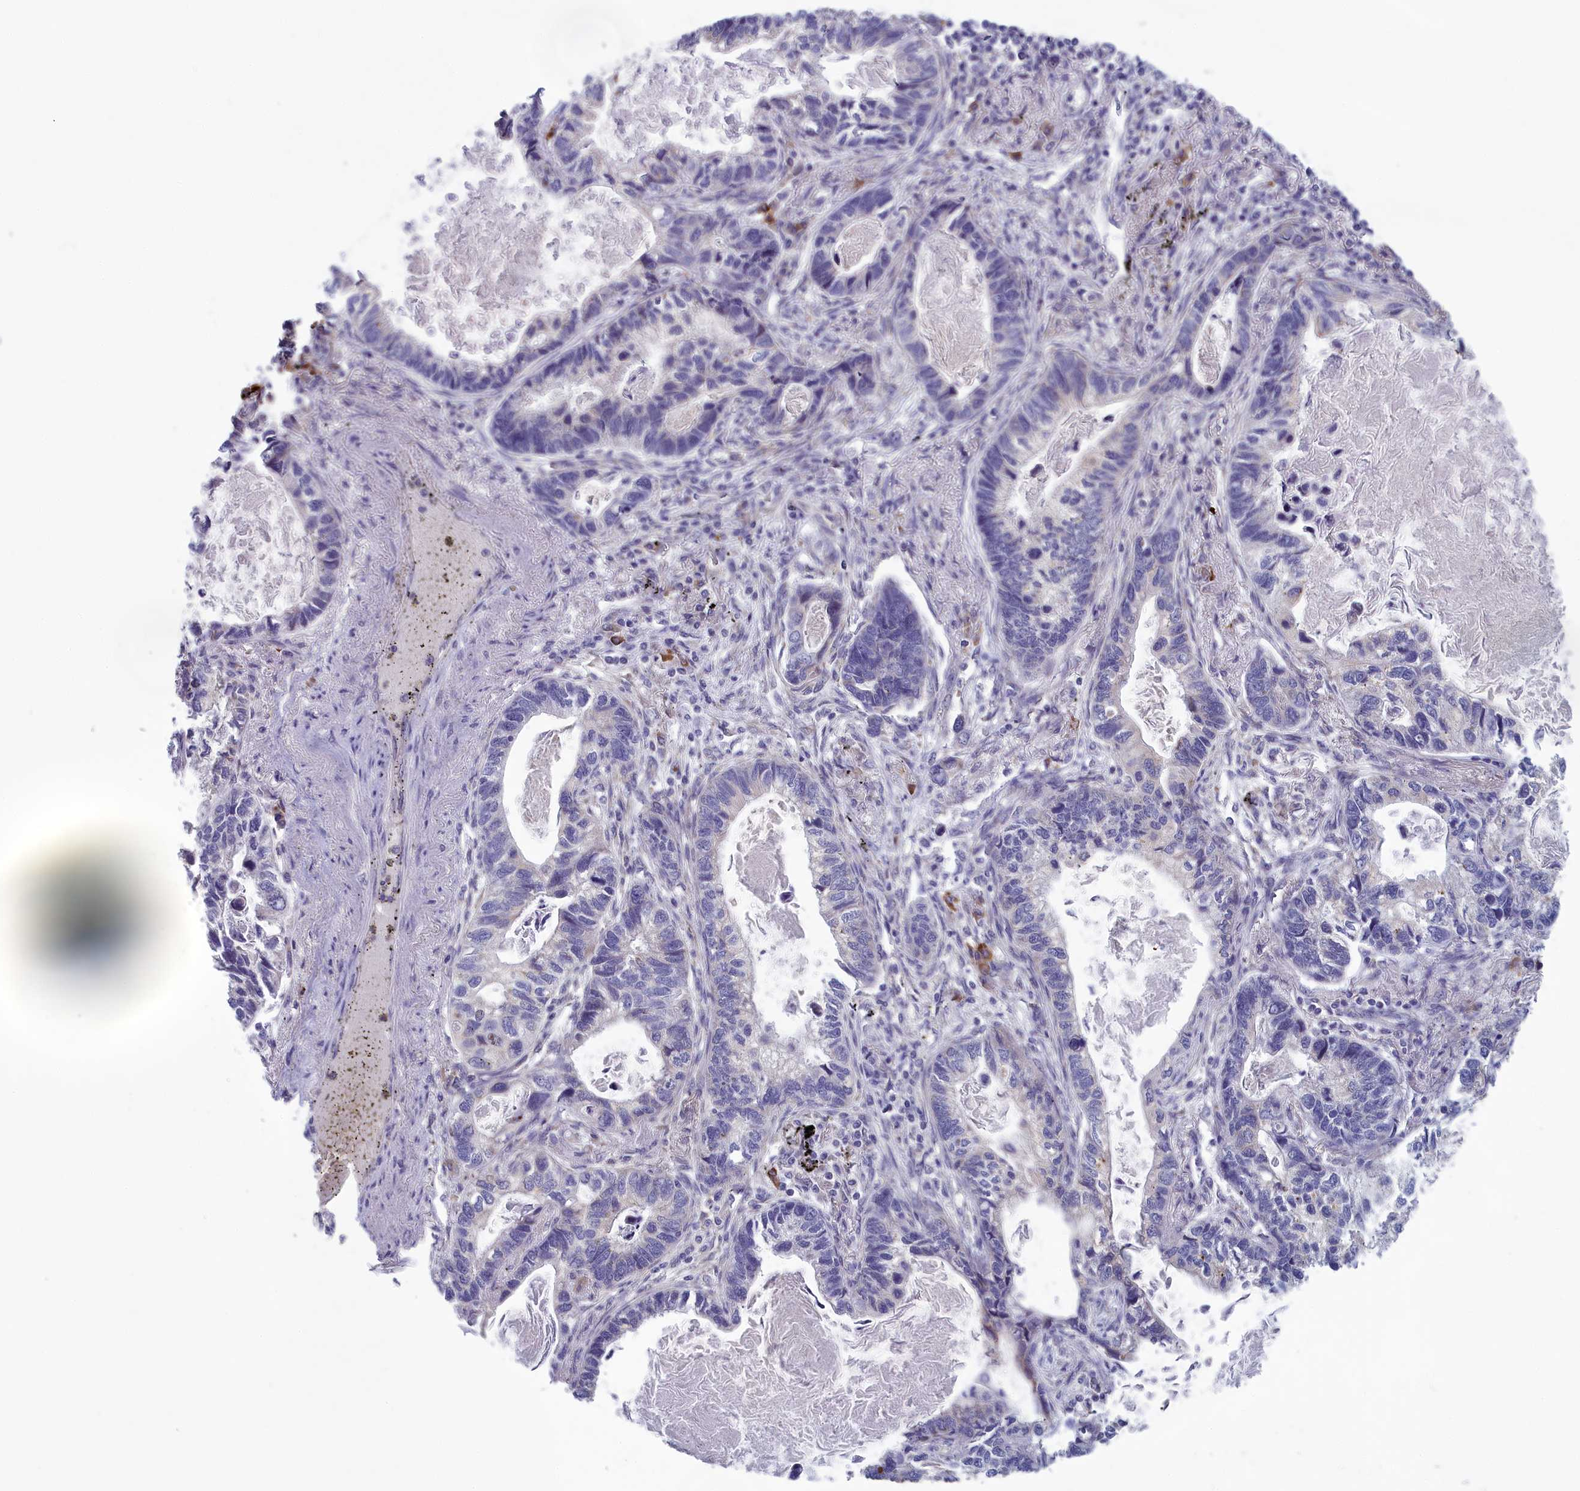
{"staining": {"intensity": "negative", "quantity": "none", "location": "none"}, "tissue": "lung cancer", "cell_type": "Tumor cells", "image_type": "cancer", "snomed": [{"axis": "morphology", "description": "Adenocarcinoma, NOS"}, {"axis": "topography", "description": "Lung"}], "caption": "IHC micrograph of neoplastic tissue: lung cancer (adenocarcinoma) stained with DAB (3,3'-diaminobenzidine) demonstrates no significant protein staining in tumor cells.", "gene": "MRI1", "patient": {"sex": "male", "age": 67}}